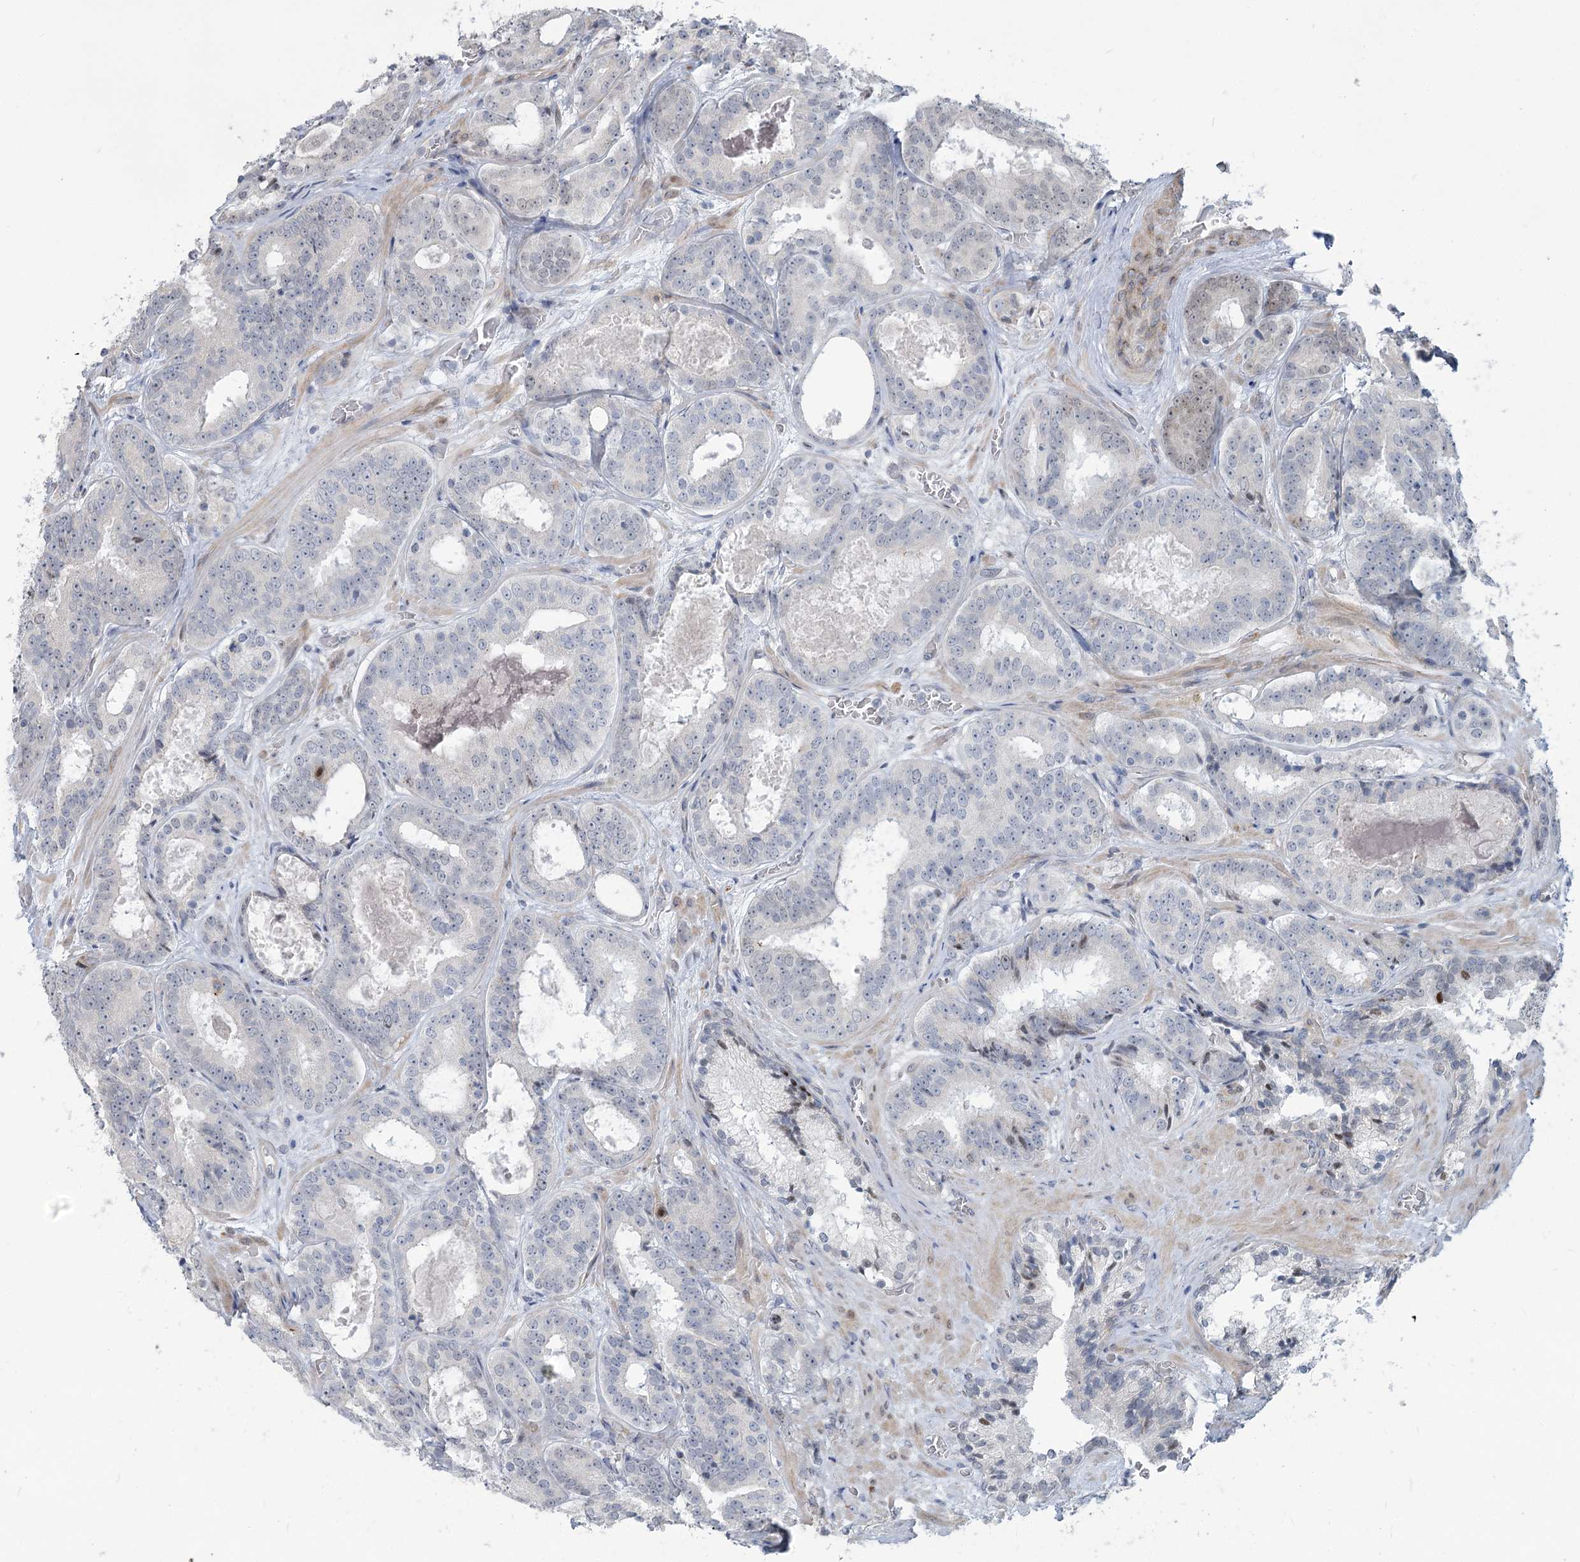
{"staining": {"intensity": "negative", "quantity": "none", "location": "none"}, "tissue": "prostate cancer", "cell_type": "Tumor cells", "image_type": "cancer", "snomed": [{"axis": "morphology", "description": "Adenocarcinoma, High grade"}, {"axis": "topography", "description": "Prostate"}], "caption": "Tumor cells are negative for brown protein staining in prostate cancer (adenocarcinoma (high-grade)).", "gene": "ABITRAM", "patient": {"sex": "male", "age": 57}}